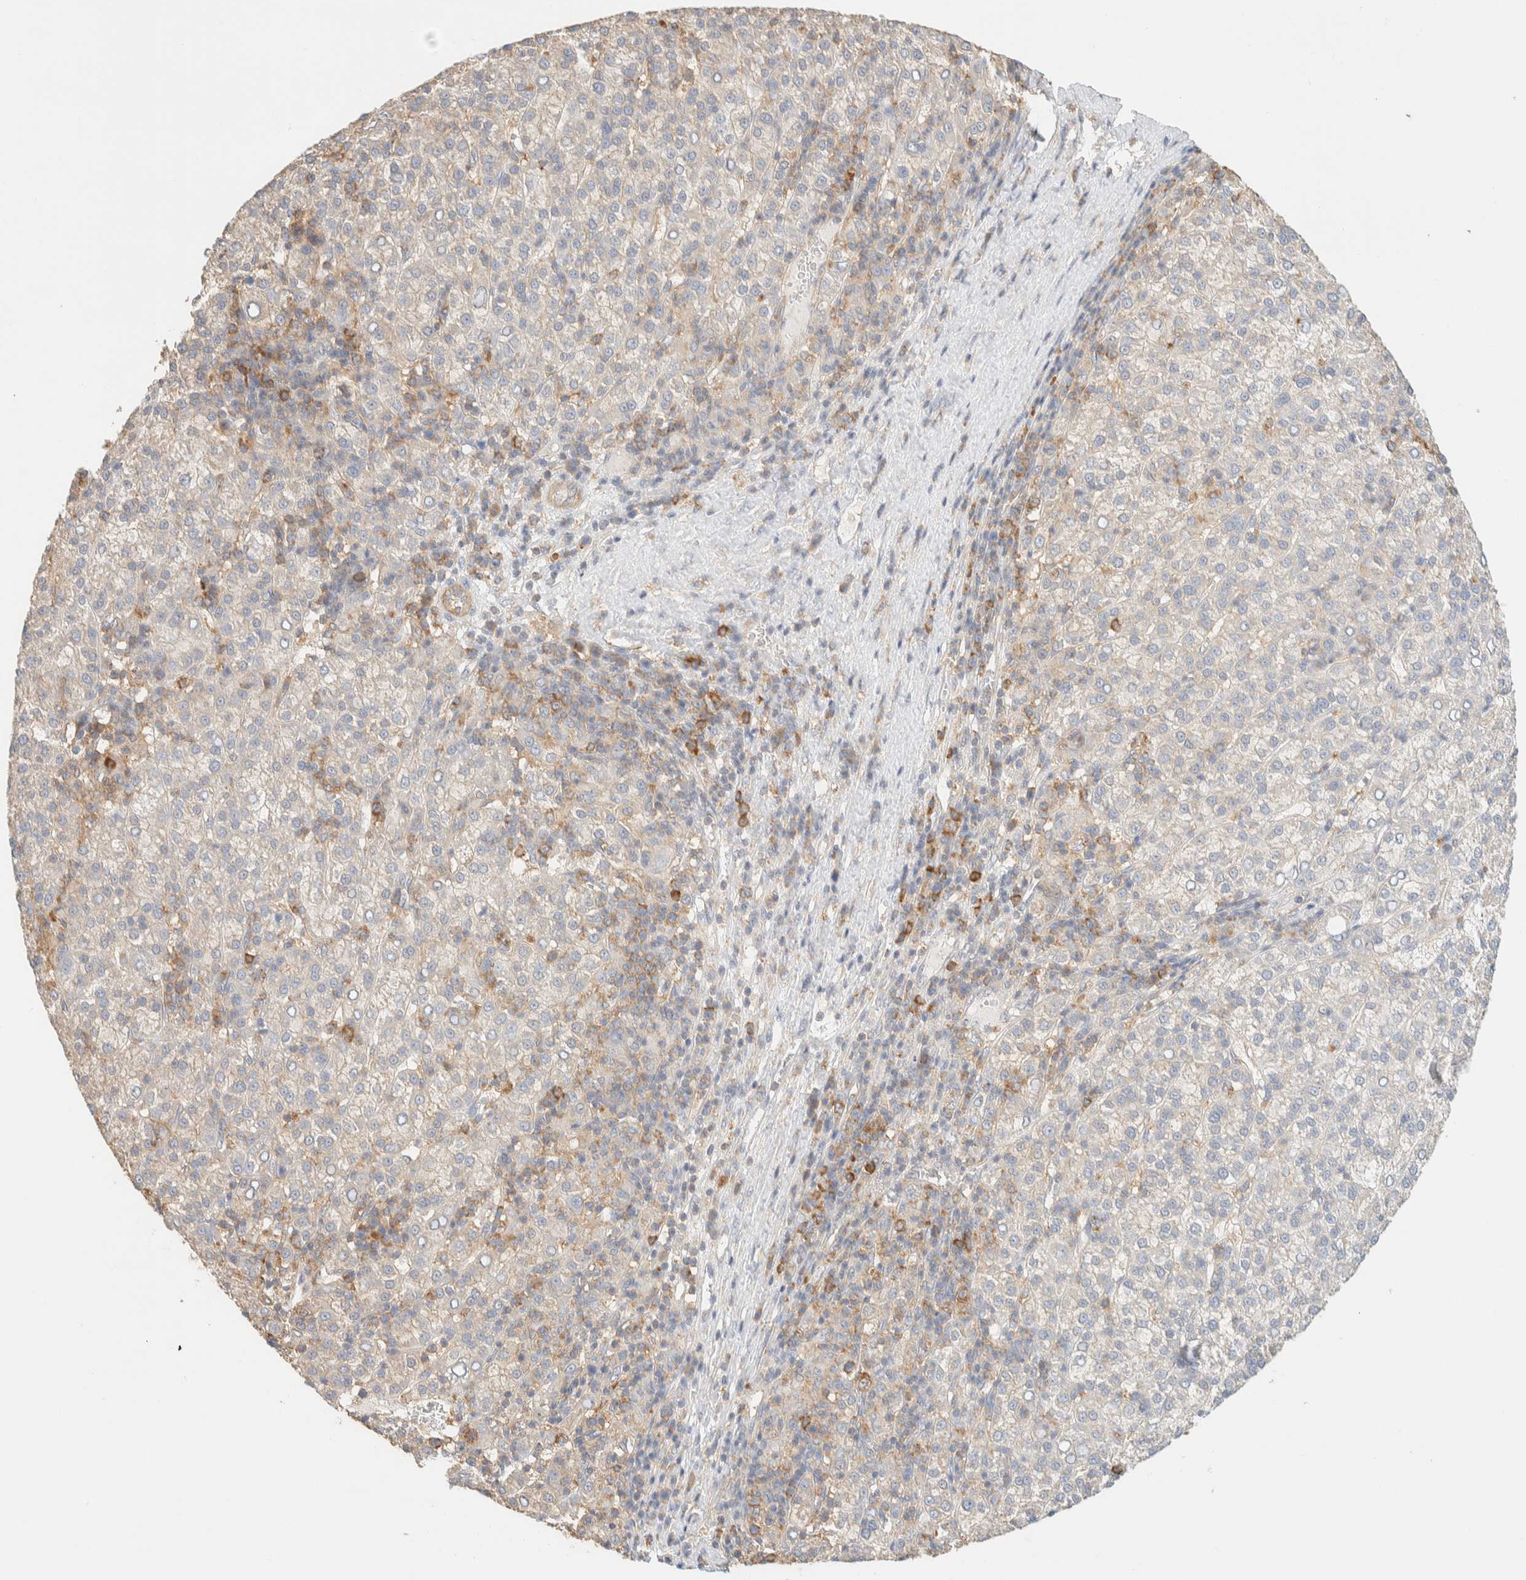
{"staining": {"intensity": "weak", "quantity": "<25%", "location": "cytoplasmic/membranous"}, "tissue": "liver cancer", "cell_type": "Tumor cells", "image_type": "cancer", "snomed": [{"axis": "morphology", "description": "Carcinoma, Hepatocellular, NOS"}, {"axis": "topography", "description": "Liver"}], "caption": "Tumor cells show no significant staining in liver cancer (hepatocellular carcinoma). (Stains: DAB IHC with hematoxylin counter stain, Microscopy: brightfield microscopy at high magnification).", "gene": "TBC1D8B", "patient": {"sex": "female", "age": 58}}